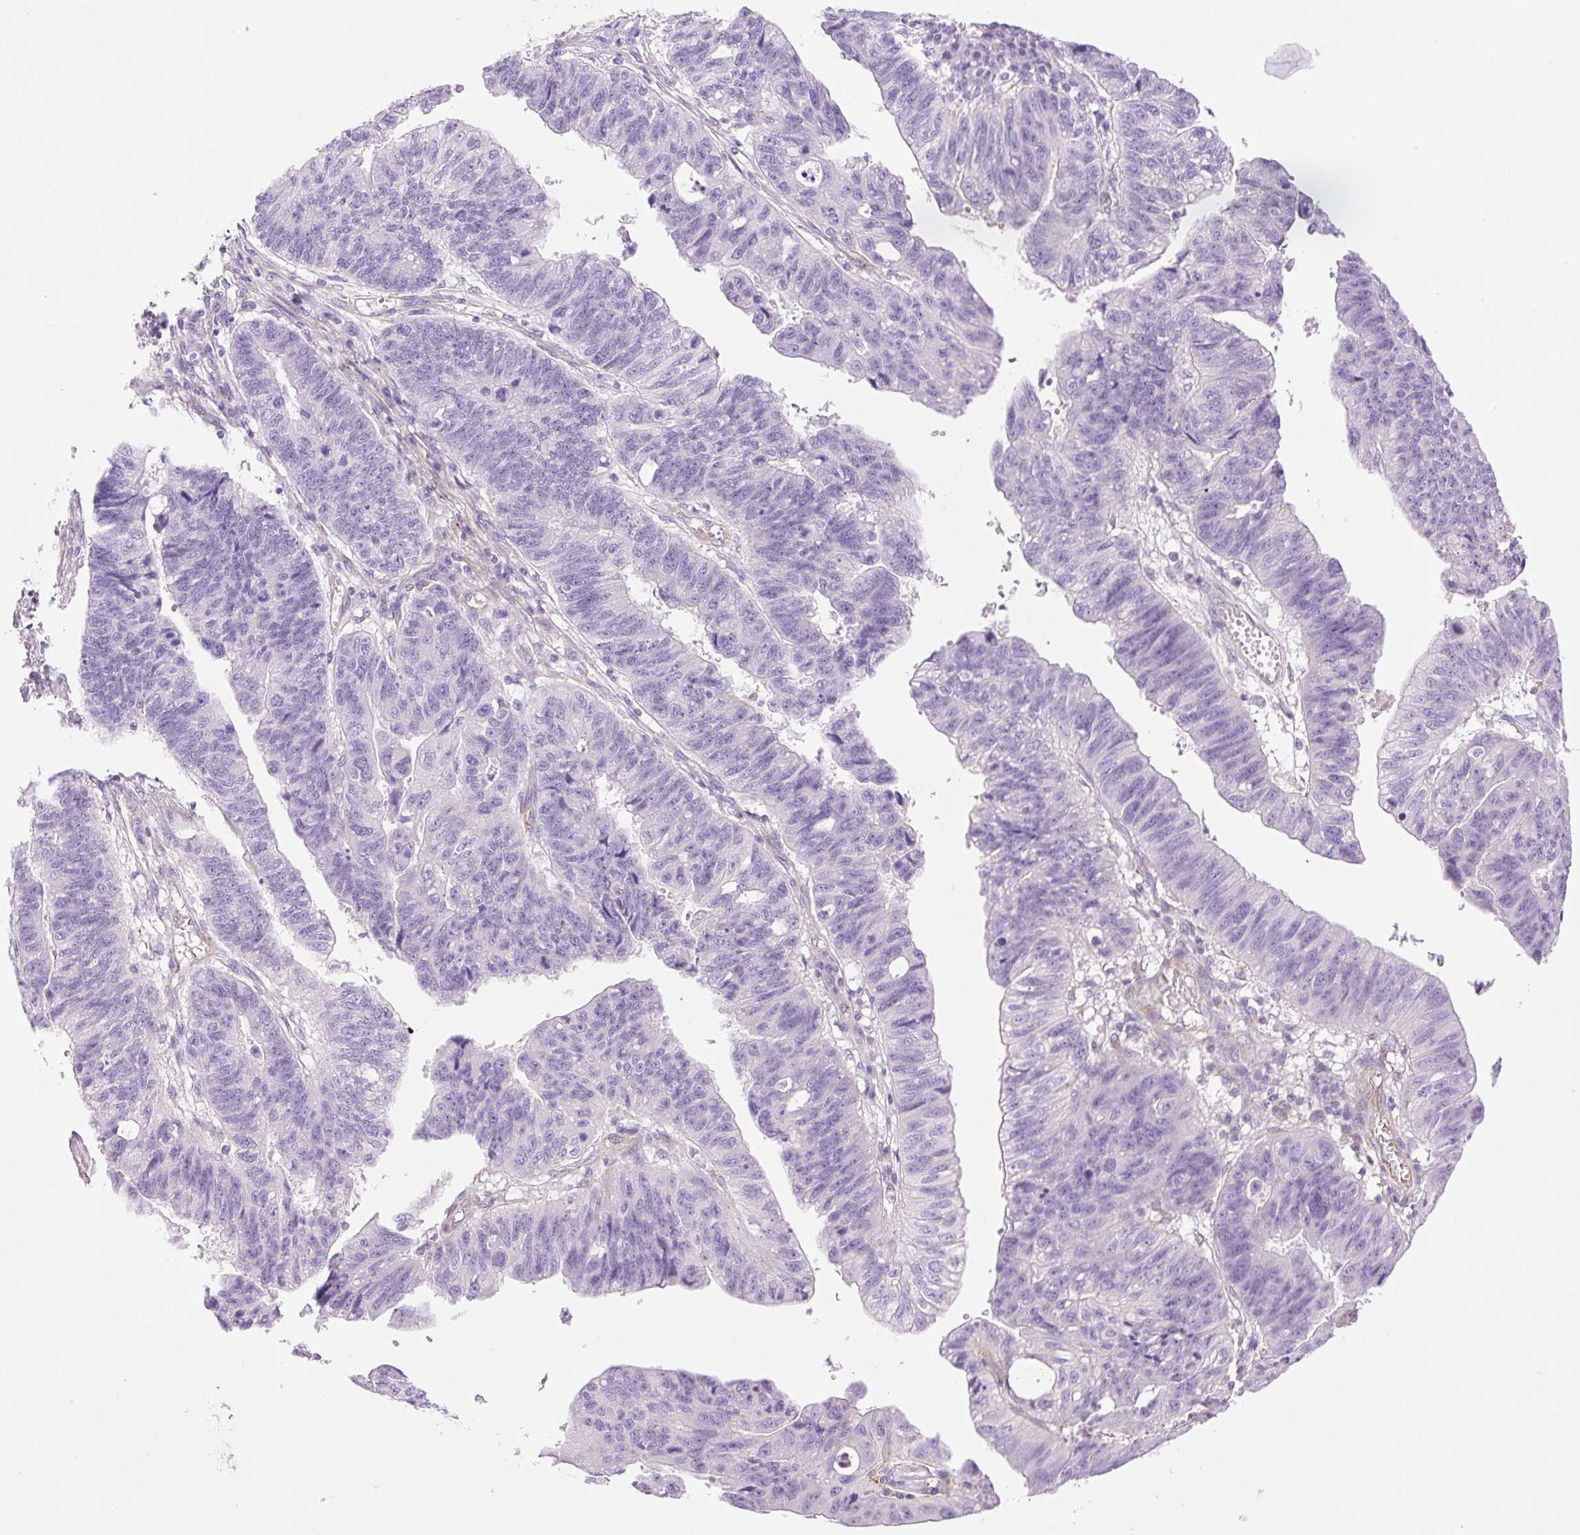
{"staining": {"intensity": "negative", "quantity": "none", "location": "none"}, "tissue": "stomach cancer", "cell_type": "Tumor cells", "image_type": "cancer", "snomed": [{"axis": "morphology", "description": "Adenocarcinoma, NOS"}, {"axis": "topography", "description": "Stomach"}], "caption": "High magnification brightfield microscopy of stomach cancer (adenocarcinoma) stained with DAB (brown) and counterstained with hematoxylin (blue): tumor cells show no significant expression.", "gene": "EHD3", "patient": {"sex": "male", "age": 59}}